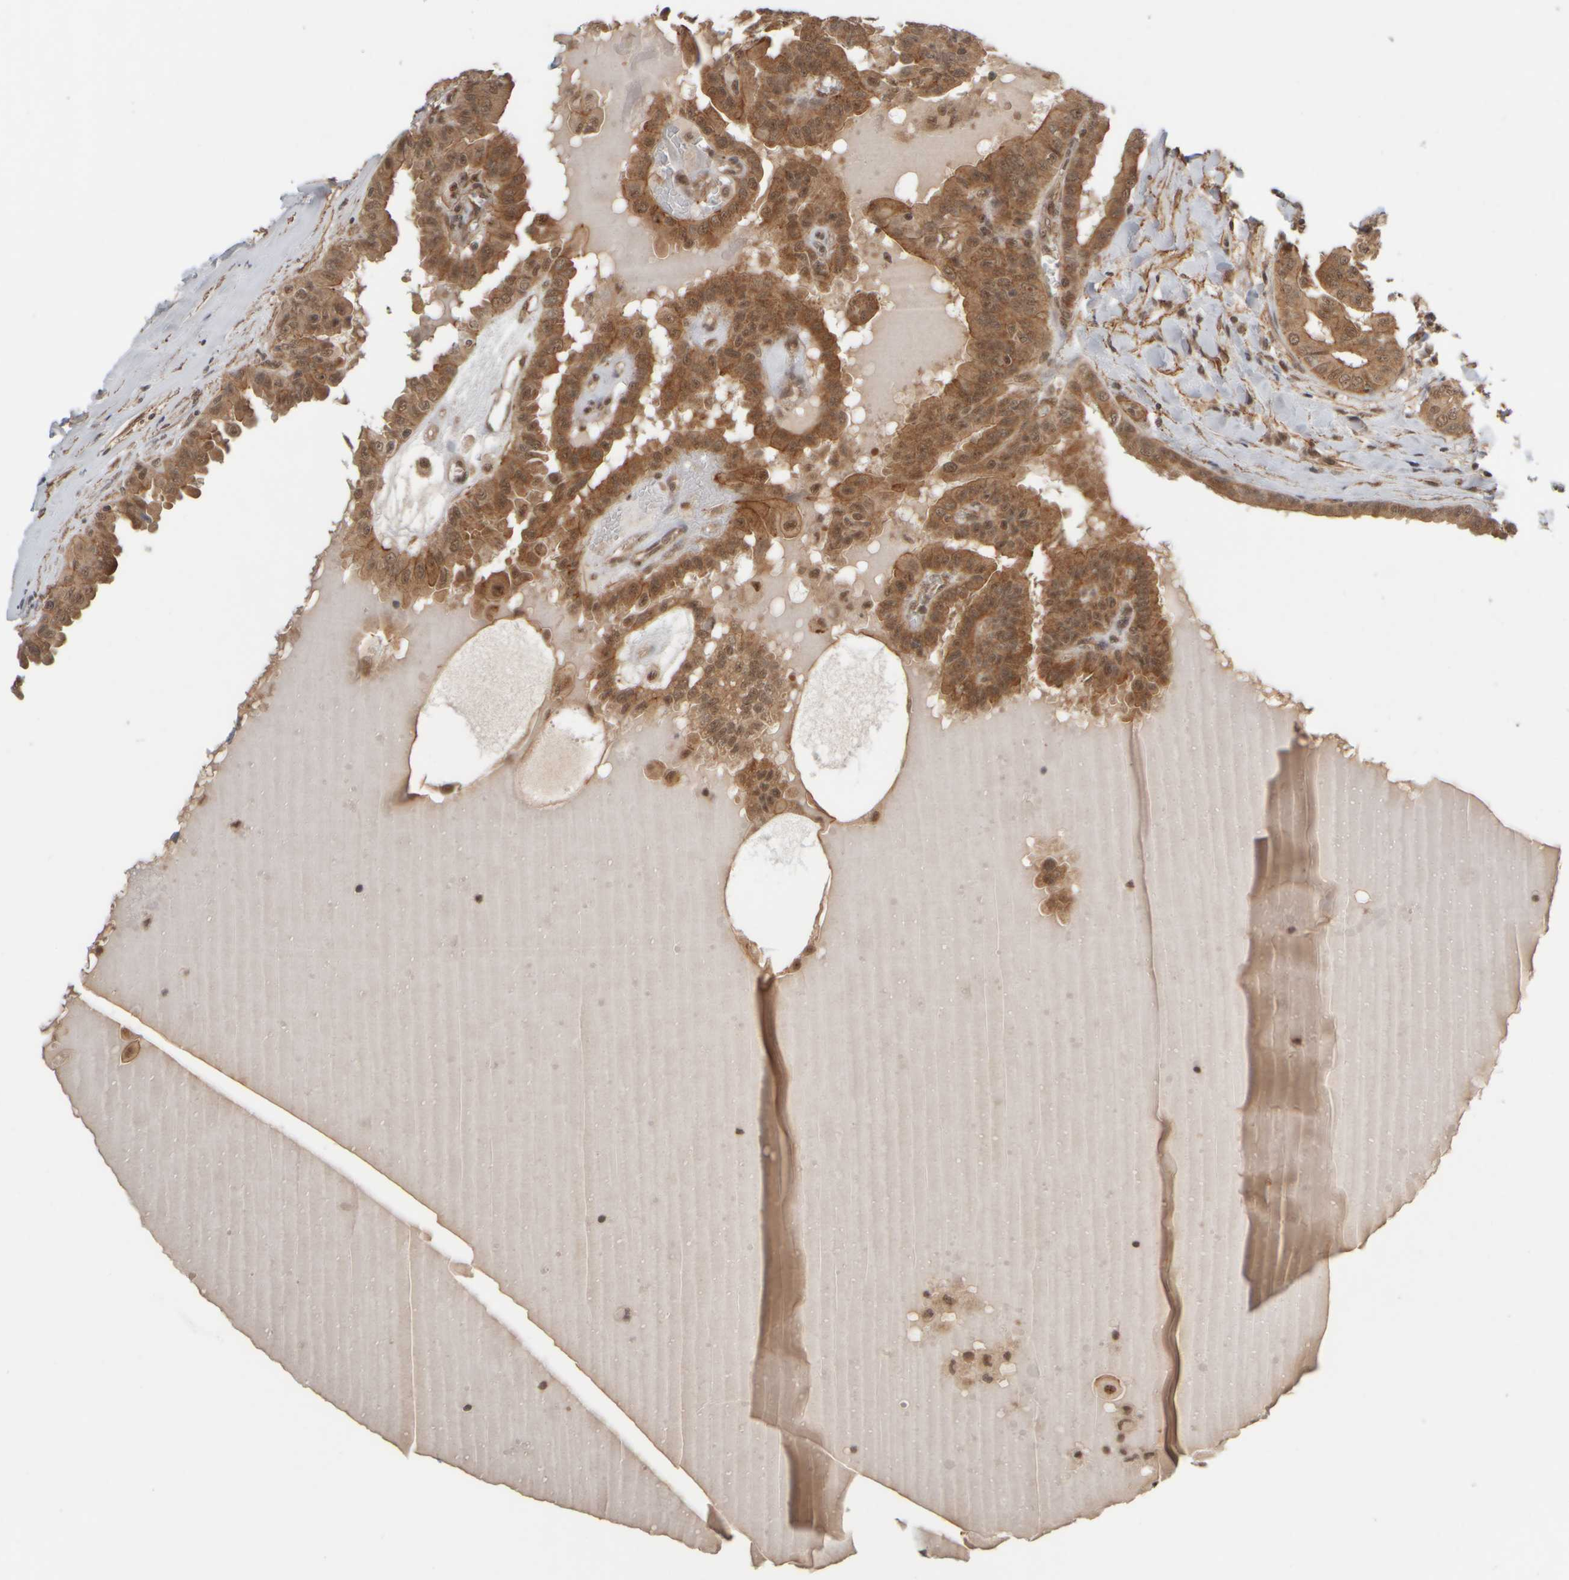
{"staining": {"intensity": "strong", "quantity": ">75%", "location": "cytoplasmic/membranous"}, "tissue": "thyroid cancer", "cell_type": "Tumor cells", "image_type": "cancer", "snomed": [{"axis": "morphology", "description": "Papillary adenocarcinoma, NOS"}, {"axis": "topography", "description": "Thyroid gland"}], "caption": "Immunohistochemical staining of thyroid cancer exhibits high levels of strong cytoplasmic/membranous protein expression in about >75% of tumor cells.", "gene": "SYNRG", "patient": {"sex": "male", "age": 33}}